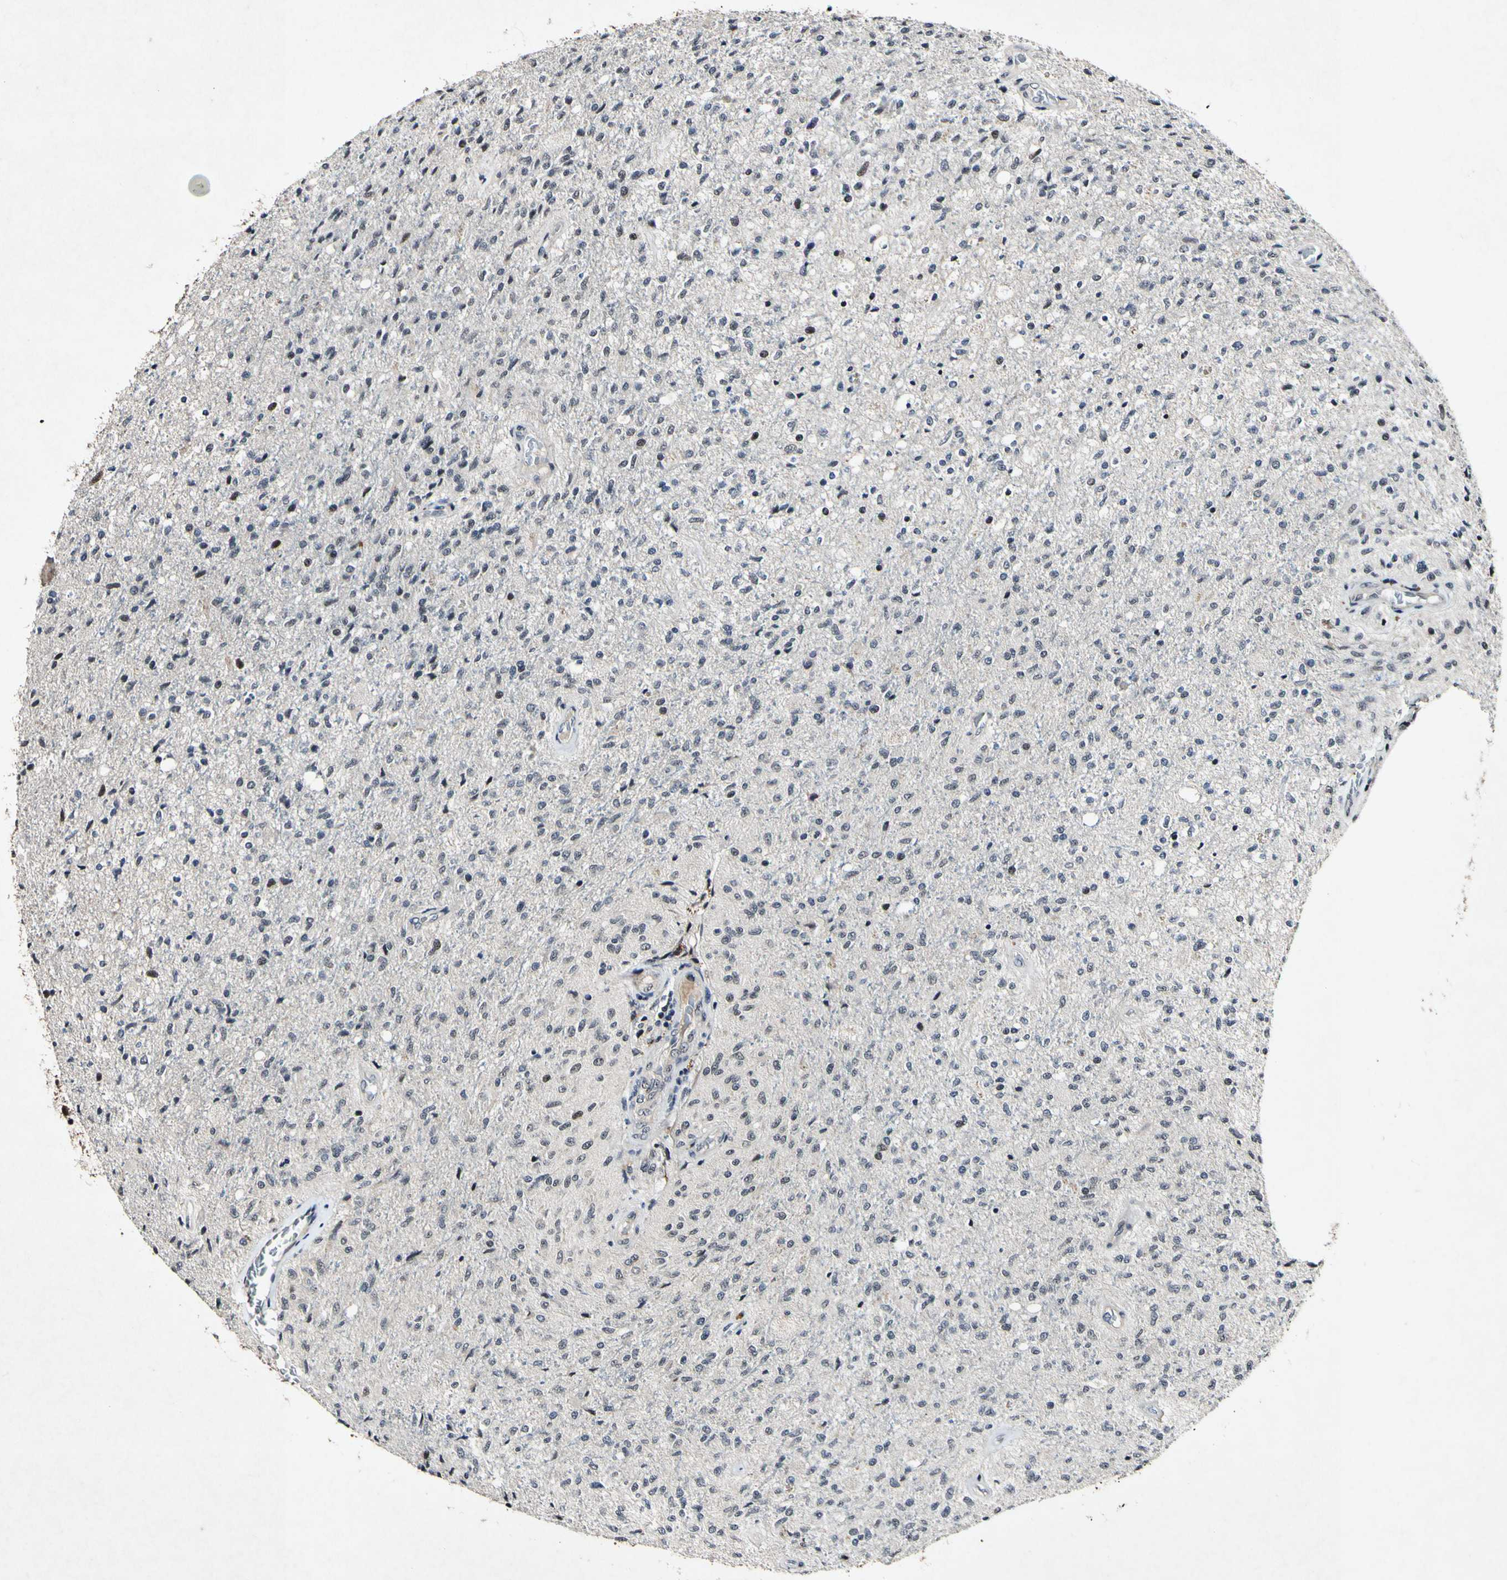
{"staining": {"intensity": "negative", "quantity": "none", "location": "none"}, "tissue": "glioma", "cell_type": "Tumor cells", "image_type": "cancer", "snomed": [{"axis": "morphology", "description": "Normal tissue, NOS"}, {"axis": "morphology", "description": "Glioma, malignant, High grade"}, {"axis": "topography", "description": "Cerebral cortex"}], "caption": "This is an immunohistochemistry micrograph of human malignant glioma (high-grade). There is no expression in tumor cells.", "gene": "POLR2F", "patient": {"sex": "male", "age": 77}}